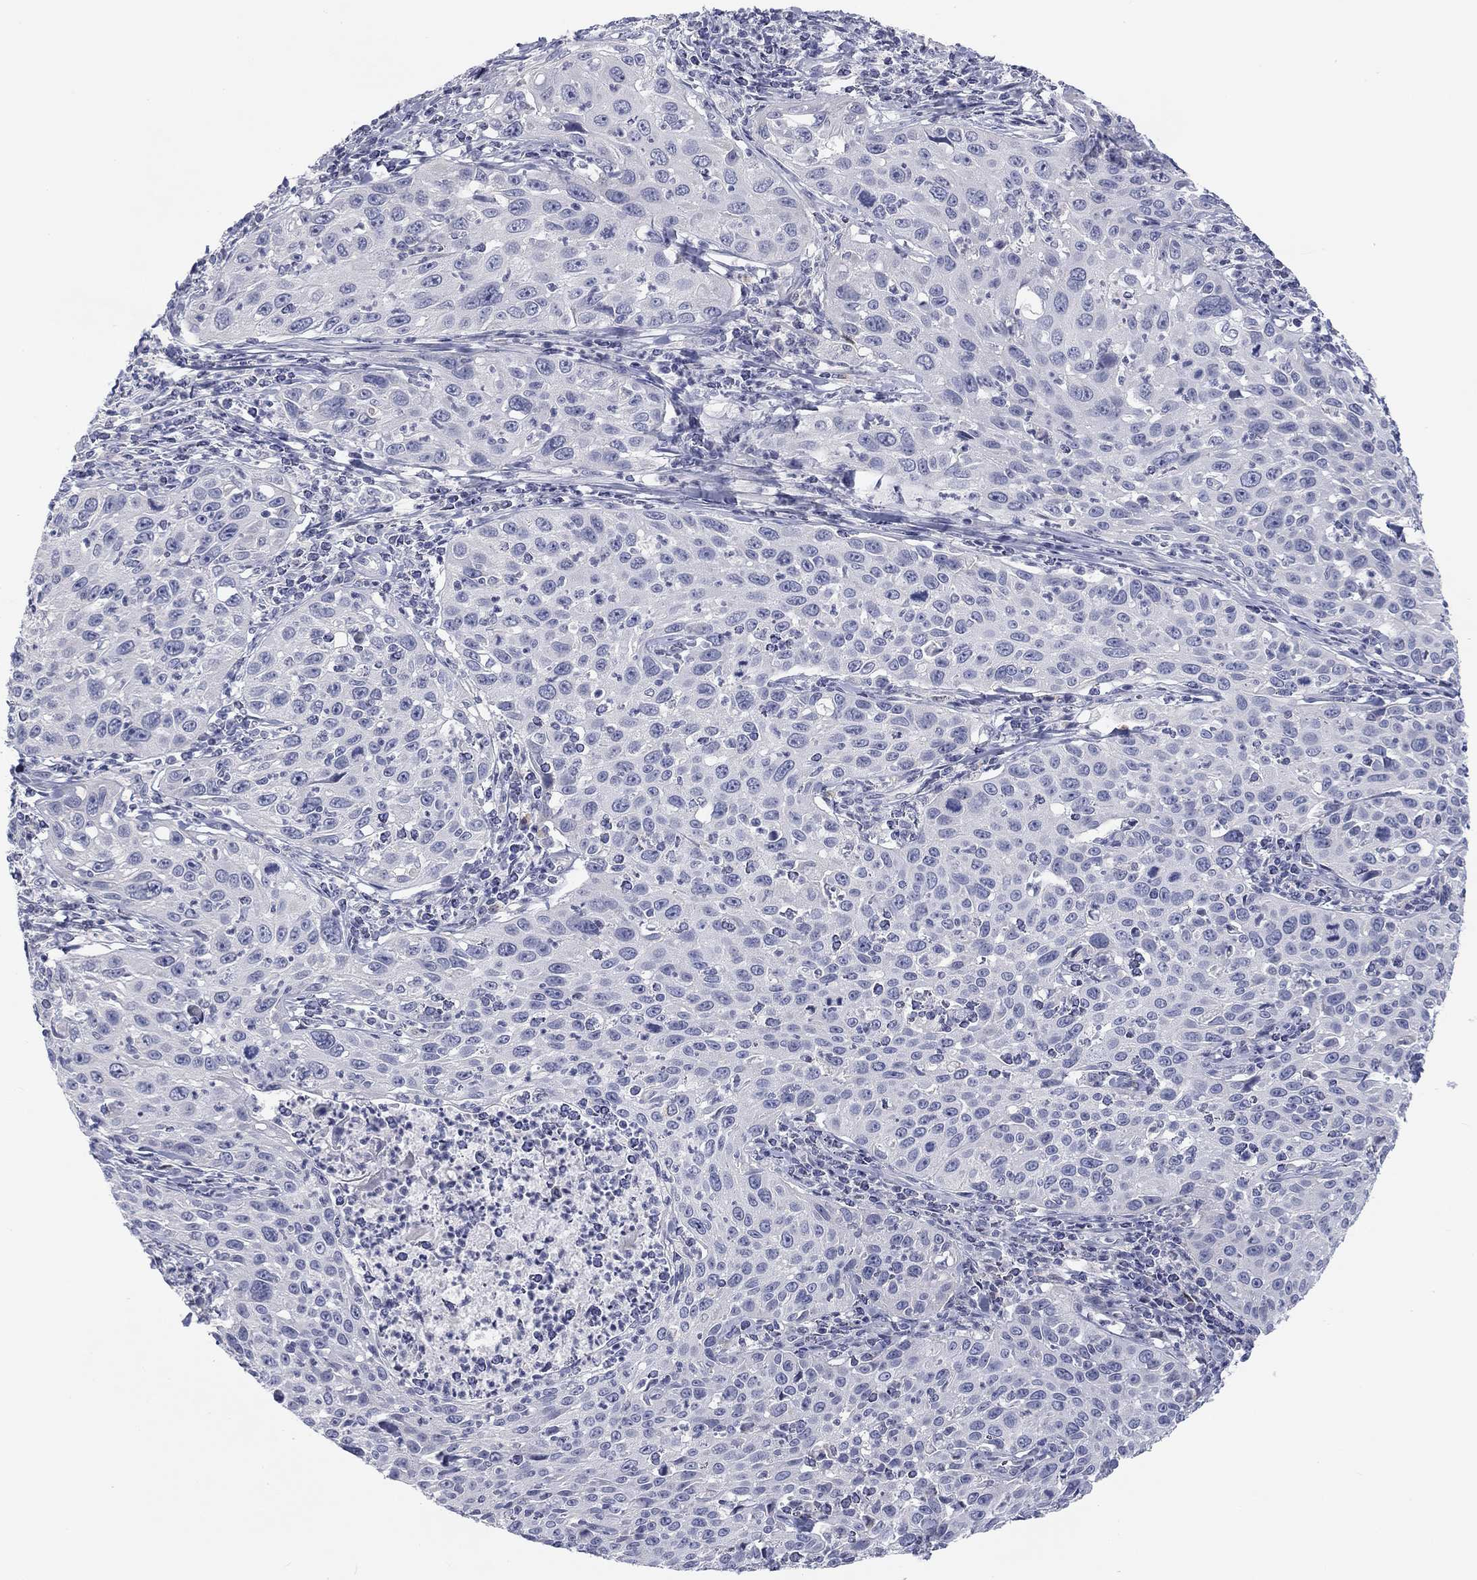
{"staining": {"intensity": "negative", "quantity": "none", "location": "none"}, "tissue": "cervical cancer", "cell_type": "Tumor cells", "image_type": "cancer", "snomed": [{"axis": "morphology", "description": "Squamous cell carcinoma, NOS"}, {"axis": "topography", "description": "Cervix"}], "caption": "Tumor cells show no significant protein positivity in squamous cell carcinoma (cervical).", "gene": "CALB1", "patient": {"sex": "female", "age": 26}}